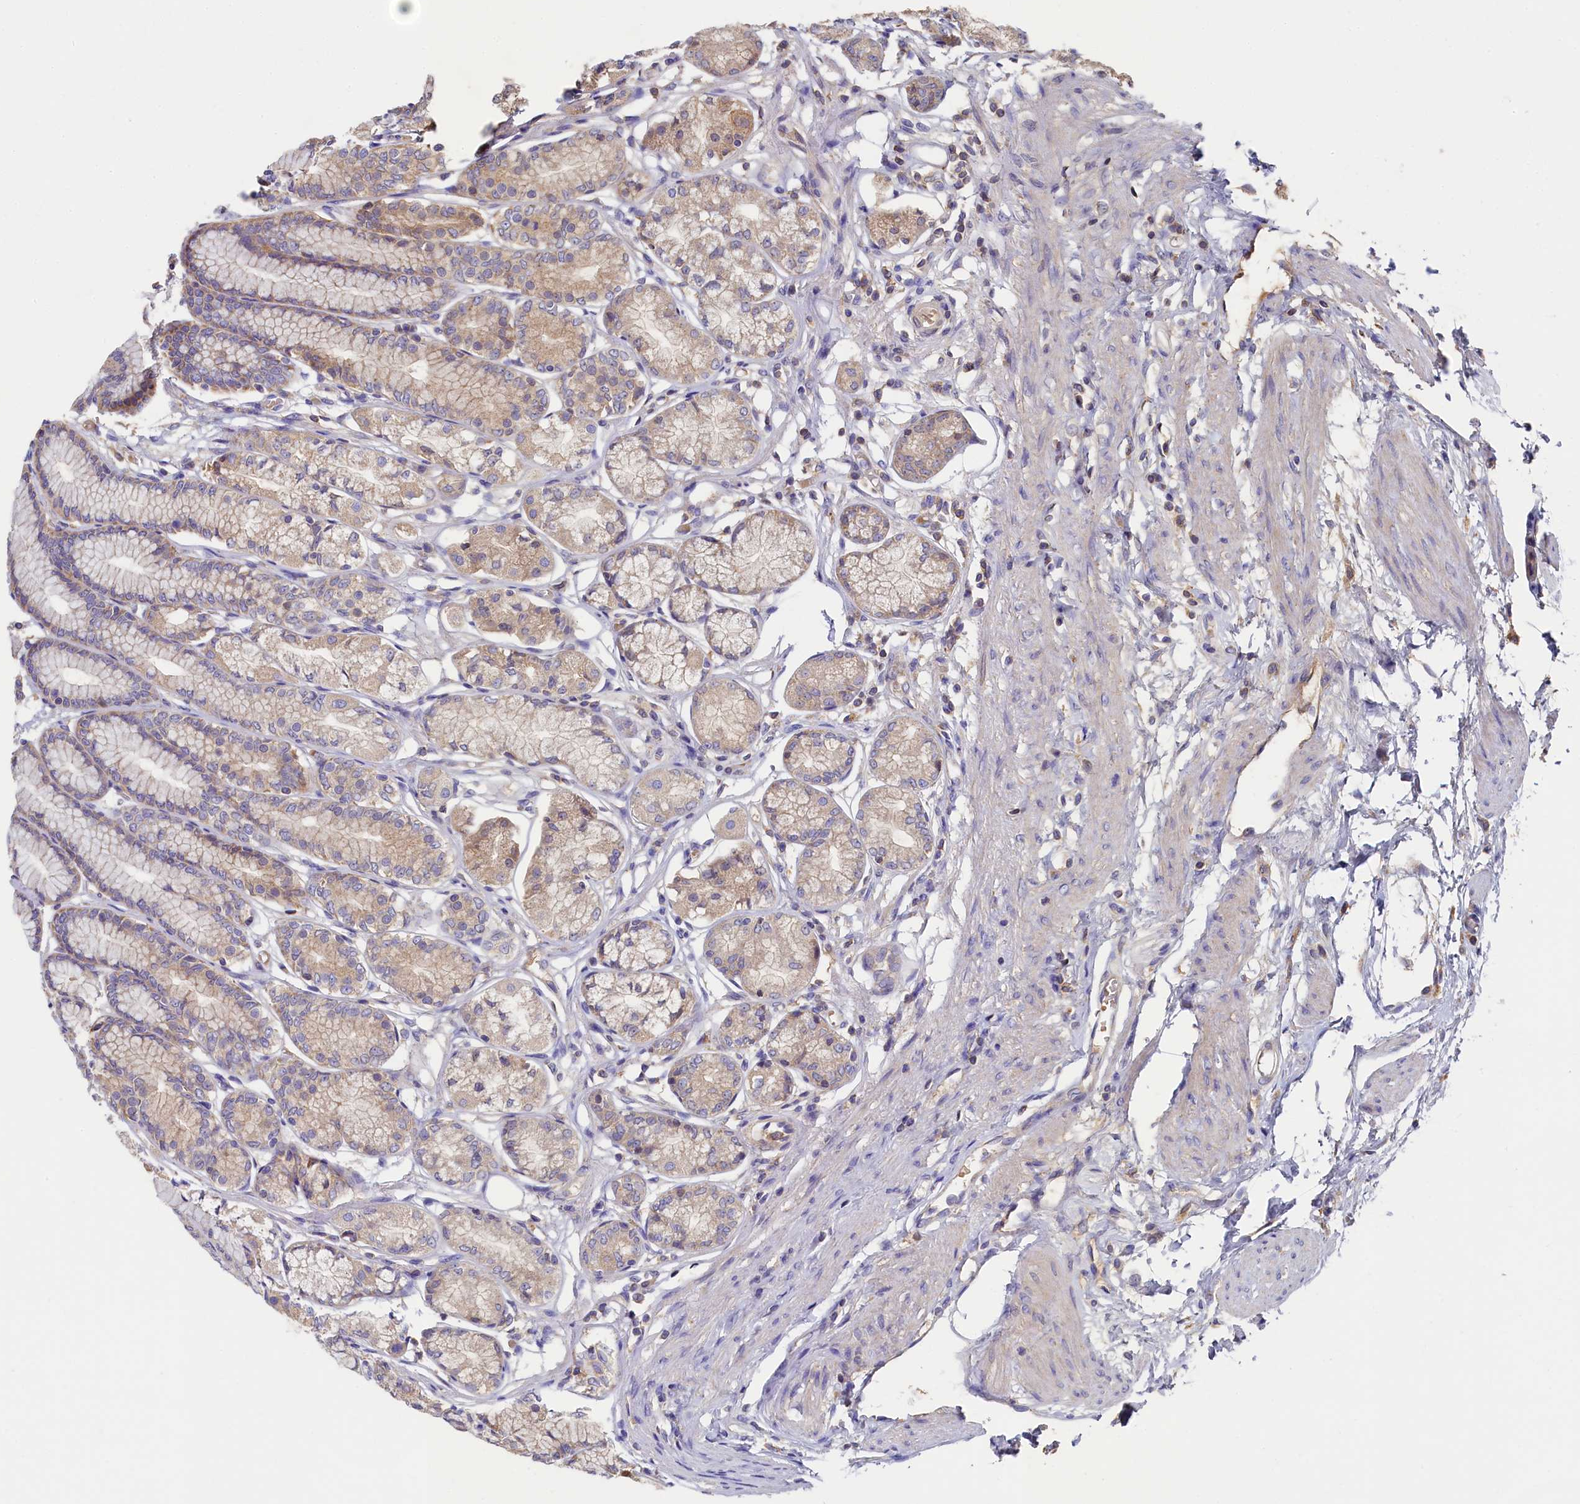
{"staining": {"intensity": "weak", "quantity": ">75%", "location": "cytoplasmic/membranous"}, "tissue": "stomach", "cell_type": "Glandular cells", "image_type": "normal", "snomed": [{"axis": "morphology", "description": "Normal tissue, NOS"}, {"axis": "morphology", "description": "Adenocarcinoma, NOS"}, {"axis": "morphology", "description": "Adenocarcinoma, High grade"}, {"axis": "topography", "description": "Stomach, upper"}, {"axis": "topography", "description": "Stomach"}], "caption": "Brown immunohistochemical staining in benign human stomach reveals weak cytoplasmic/membranous staining in approximately >75% of glandular cells.", "gene": "SEC31B", "patient": {"sex": "female", "age": 65}}